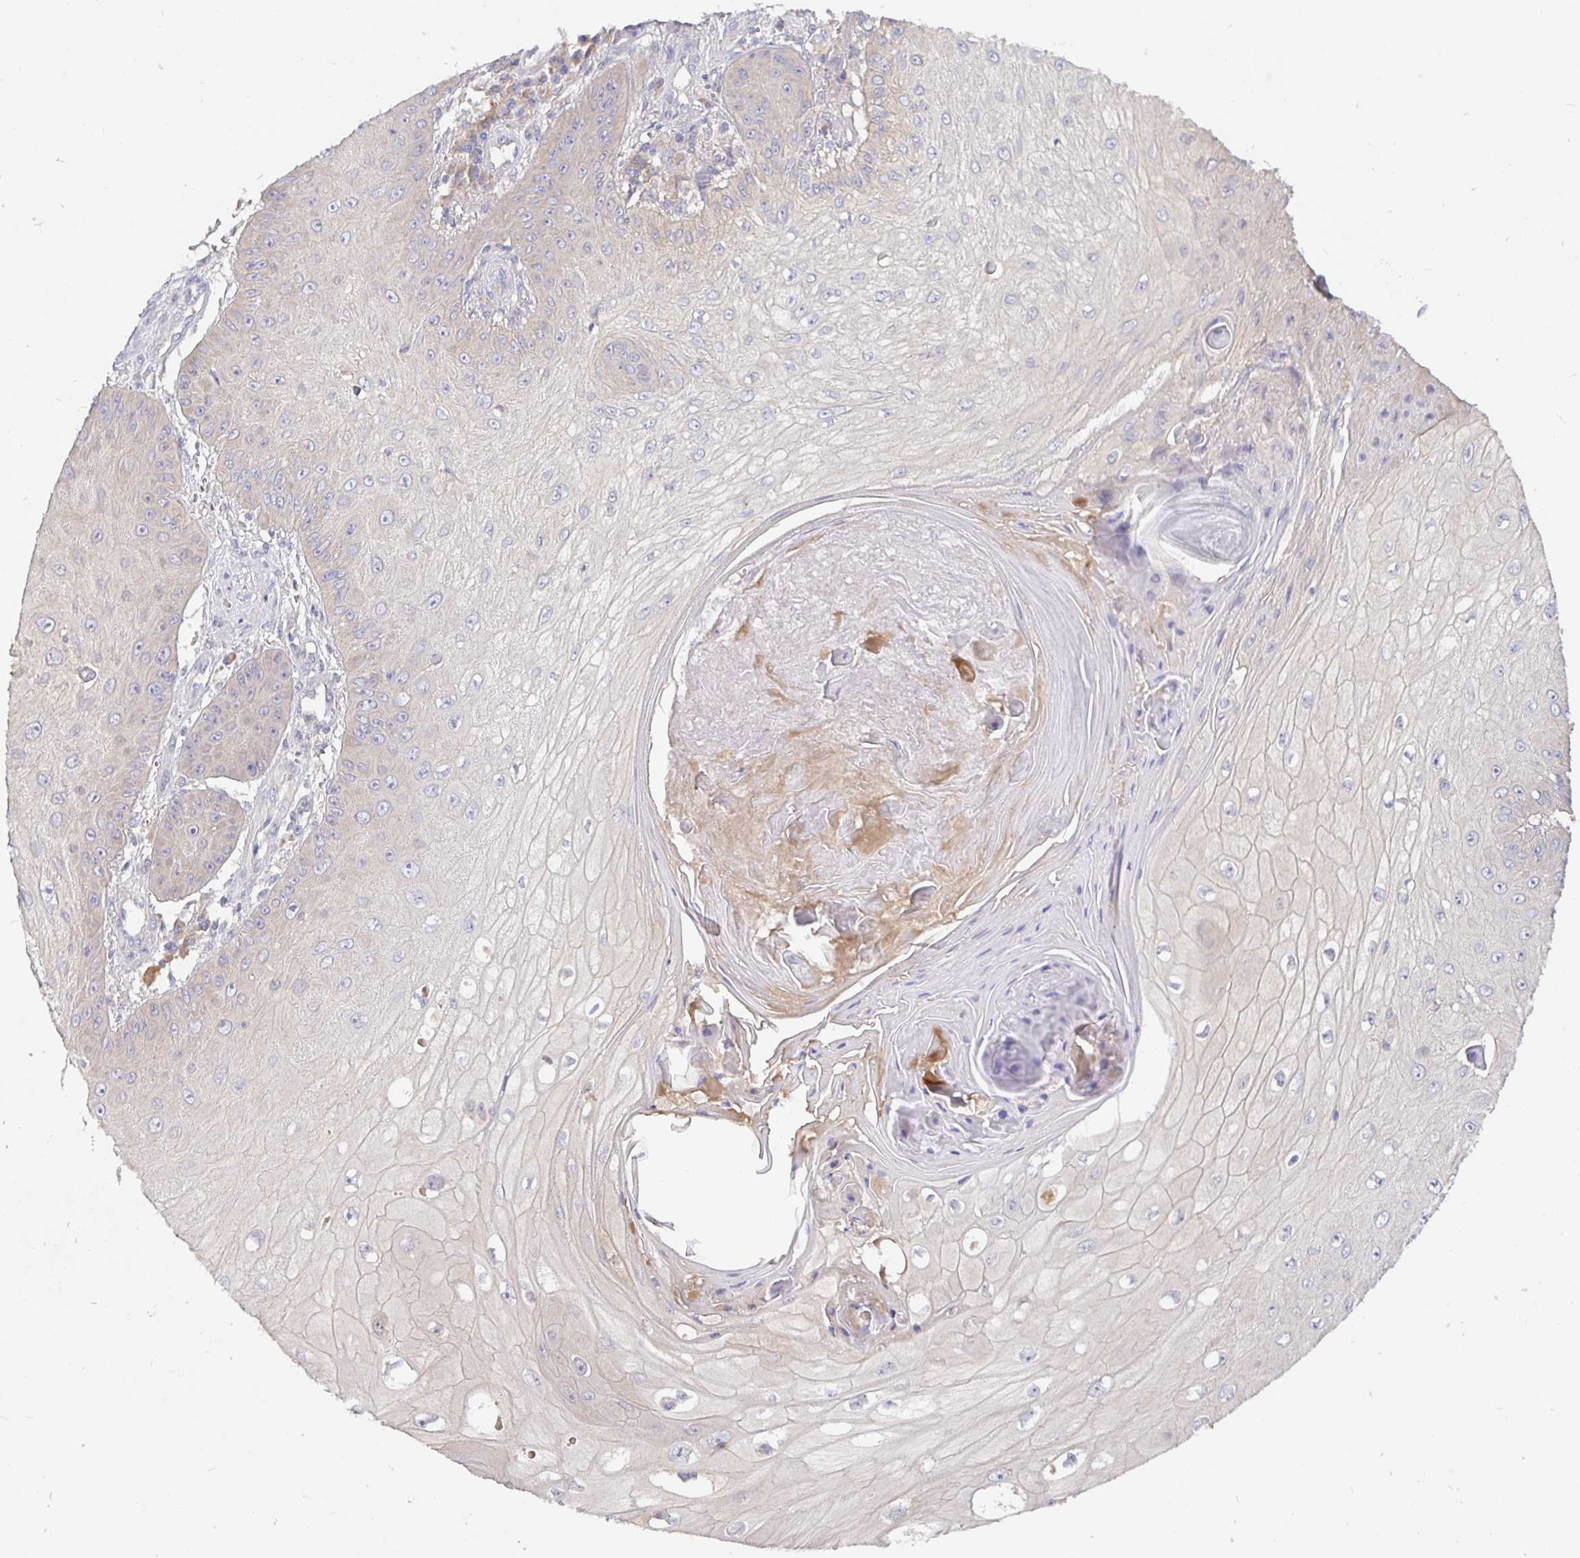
{"staining": {"intensity": "negative", "quantity": "none", "location": "none"}, "tissue": "skin cancer", "cell_type": "Tumor cells", "image_type": "cancer", "snomed": [{"axis": "morphology", "description": "Squamous cell carcinoma, NOS"}, {"axis": "topography", "description": "Skin"}], "caption": "The photomicrograph exhibits no significant staining in tumor cells of squamous cell carcinoma (skin). (DAB IHC visualized using brightfield microscopy, high magnification).", "gene": "KIF21A", "patient": {"sex": "male", "age": 70}}